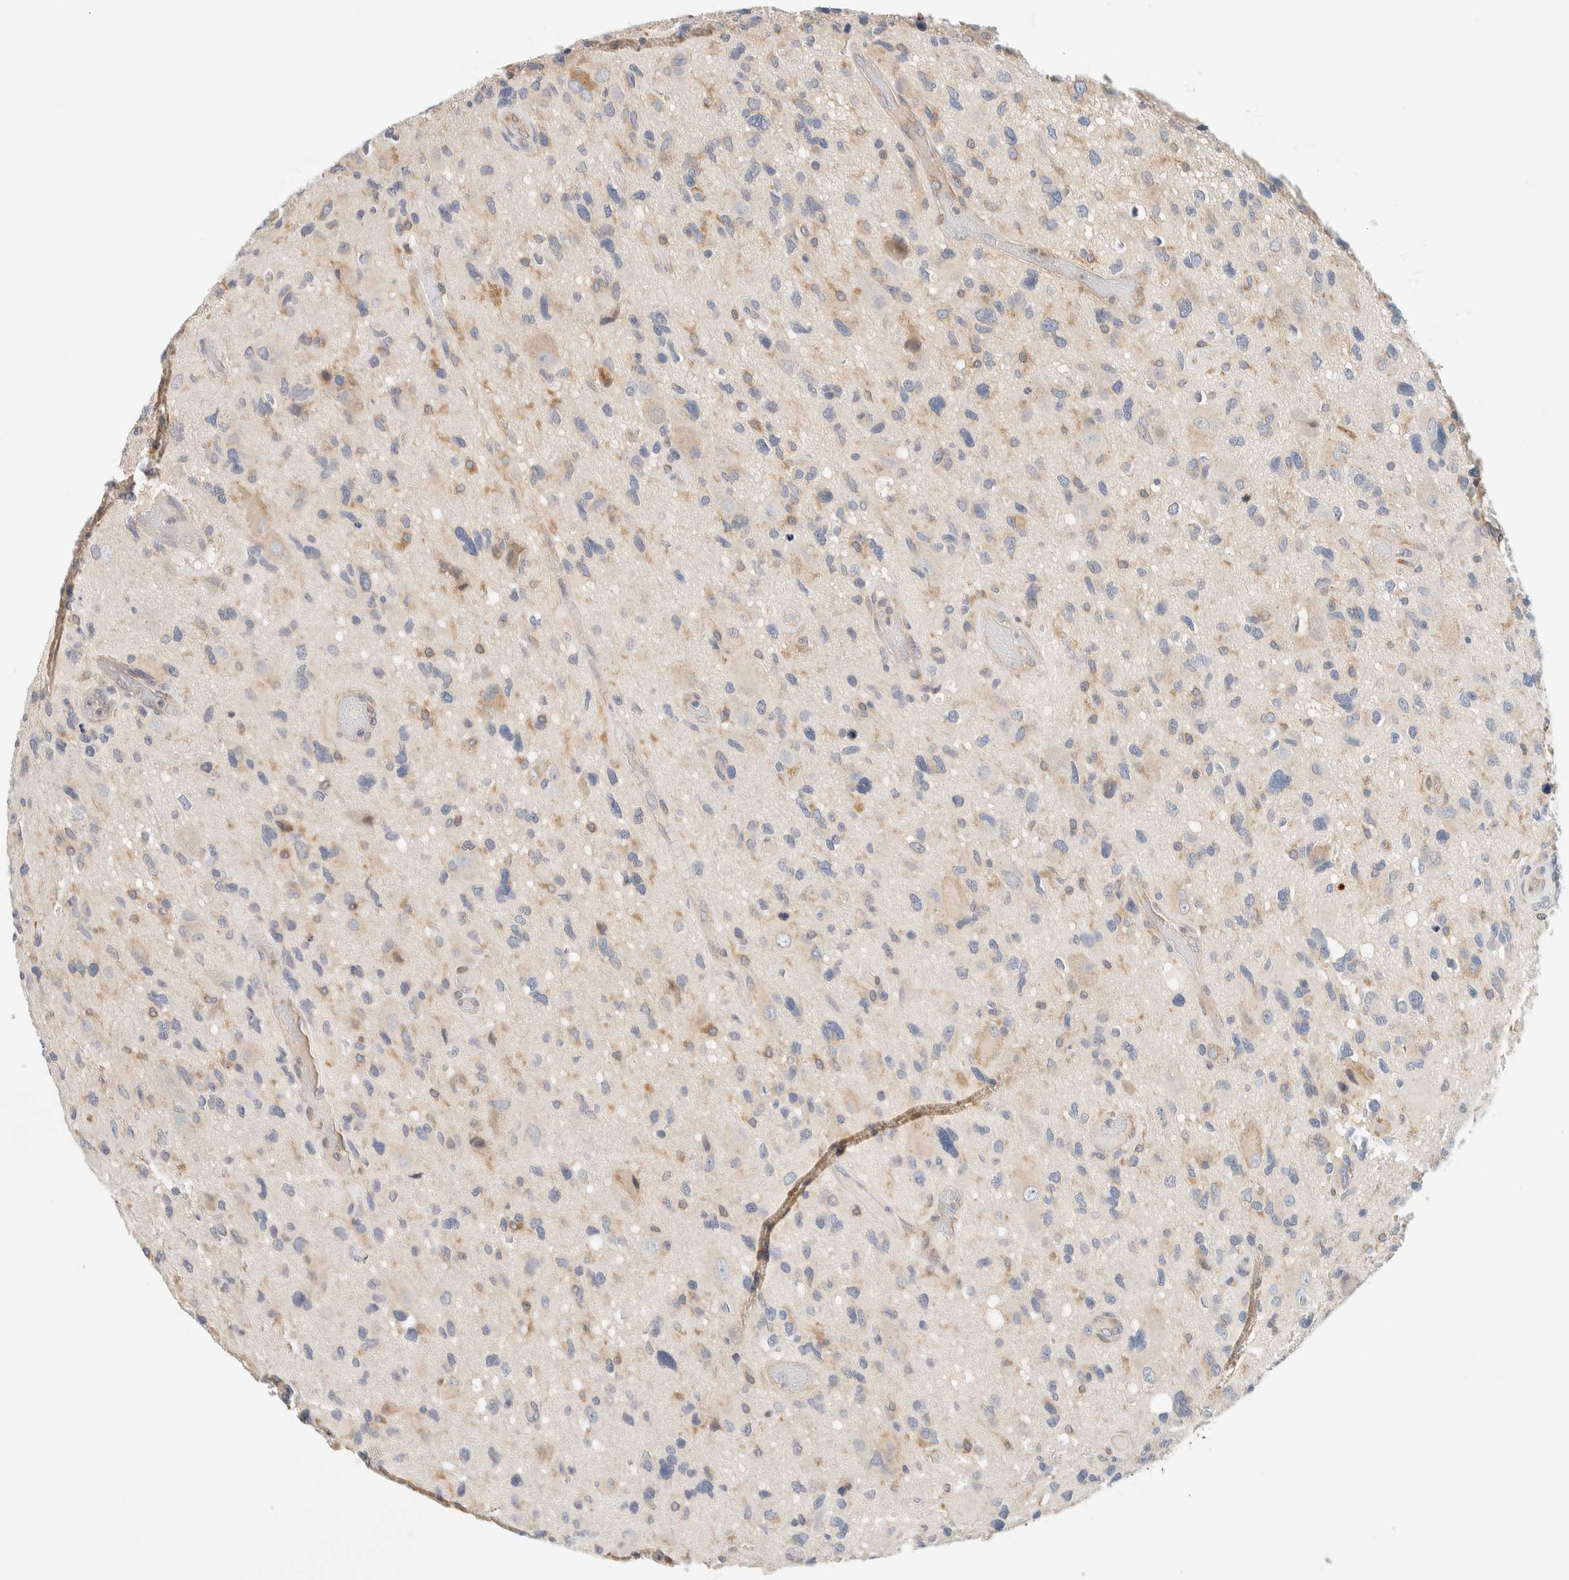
{"staining": {"intensity": "weak", "quantity": "<25%", "location": "cytoplasmic/membranous"}, "tissue": "glioma", "cell_type": "Tumor cells", "image_type": "cancer", "snomed": [{"axis": "morphology", "description": "Glioma, malignant, High grade"}, {"axis": "topography", "description": "Brain"}], "caption": "Immunohistochemical staining of malignant glioma (high-grade) reveals no significant expression in tumor cells.", "gene": "SUMF2", "patient": {"sex": "male", "age": 33}}